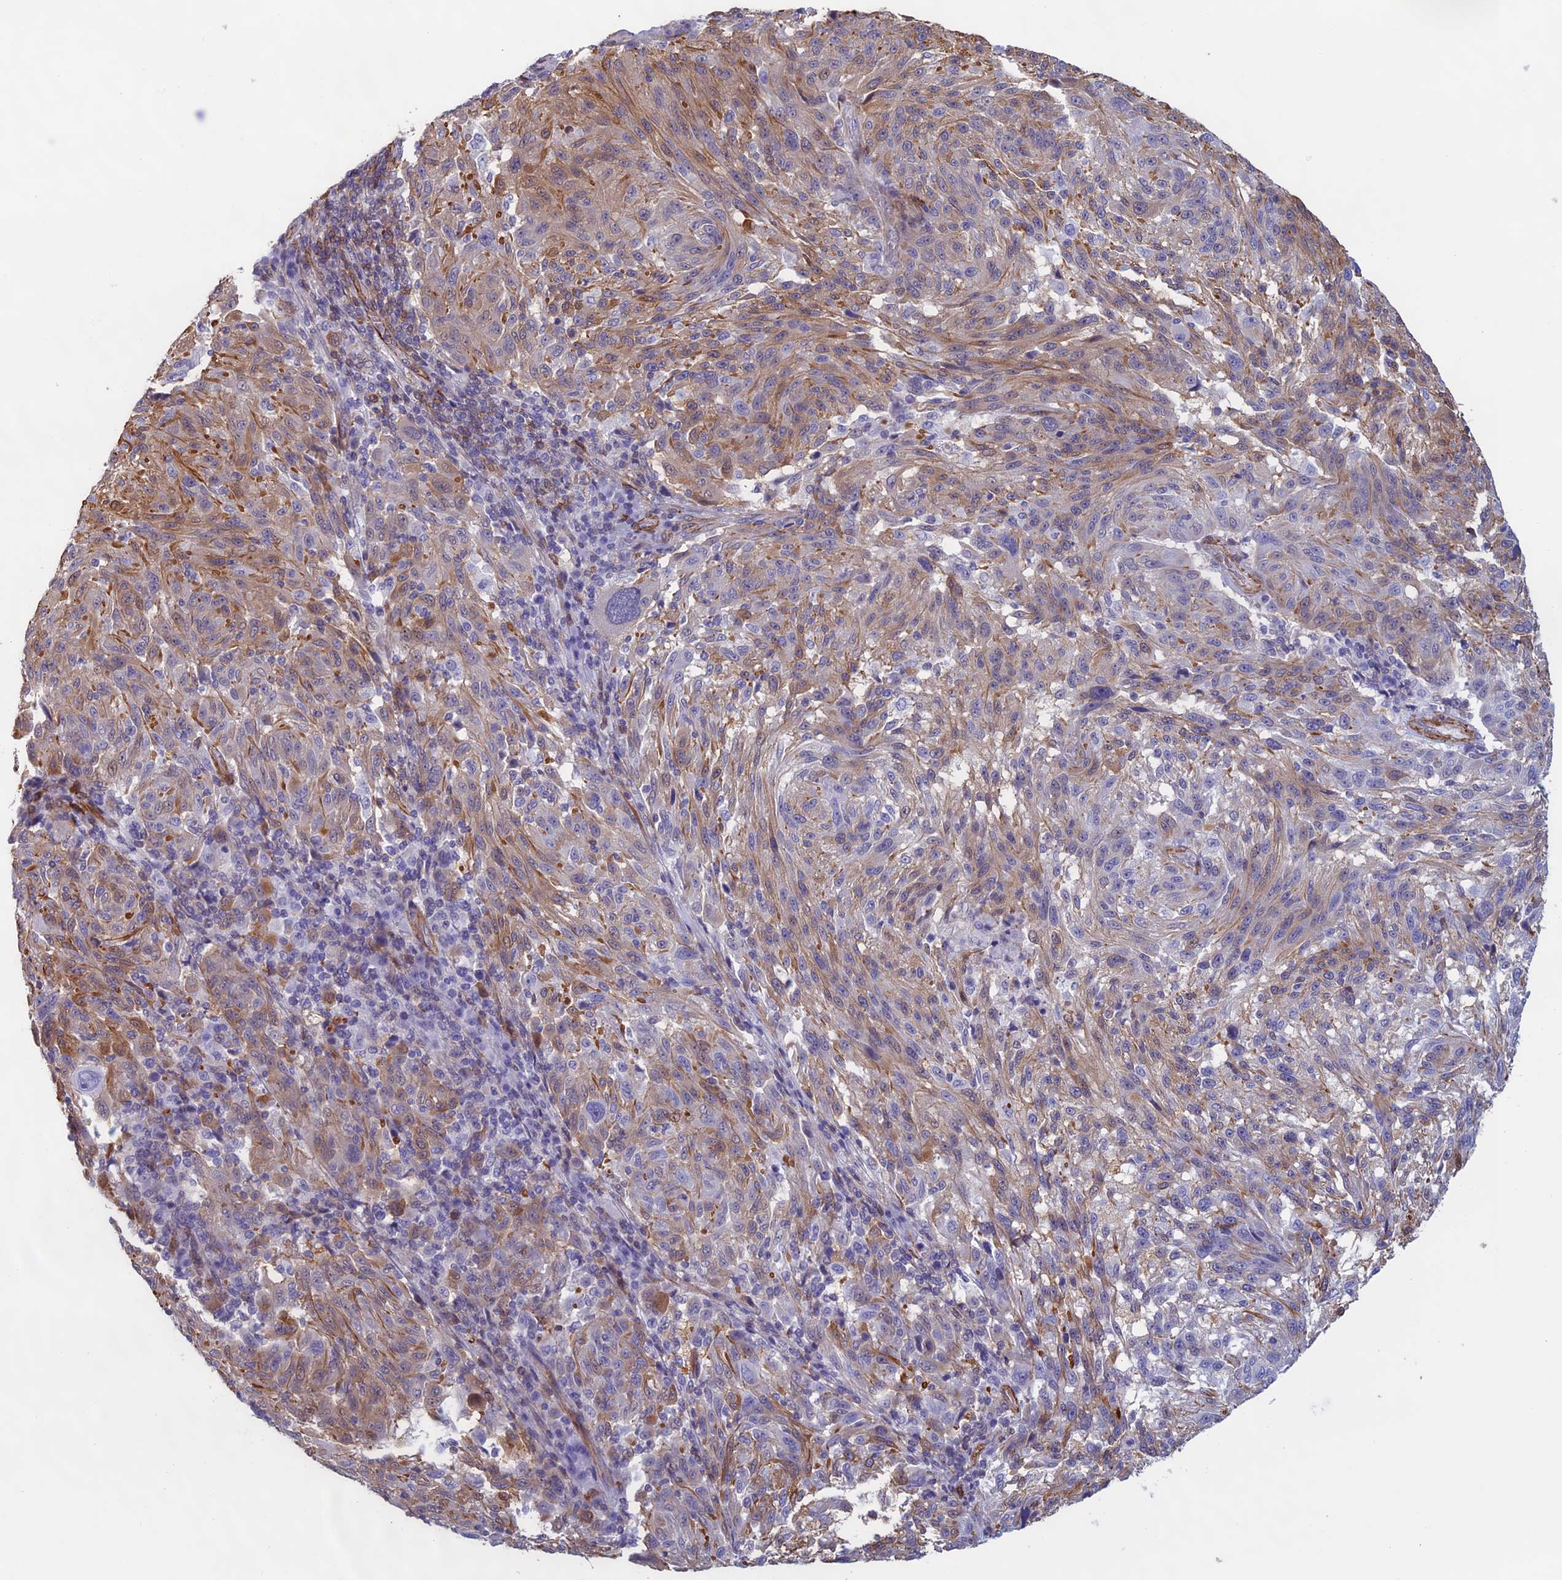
{"staining": {"intensity": "weak", "quantity": "25%-75%", "location": "cytoplasmic/membranous"}, "tissue": "melanoma", "cell_type": "Tumor cells", "image_type": "cancer", "snomed": [{"axis": "morphology", "description": "Malignant melanoma, NOS"}, {"axis": "topography", "description": "Skin"}], "caption": "Protein expression analysis of malignant melanoma reveals weak cytoplasmic/membranous staining in about 25%-75% of tumor cells. The protein is stained brown, and the nuclei are stained in blue (DAB (3,3'-diaminobenzidine) IHC with brightfield microscopy, high magnification).", "gene": "ANGPTL2", "patient": {"sex": "male", "age": 53}}